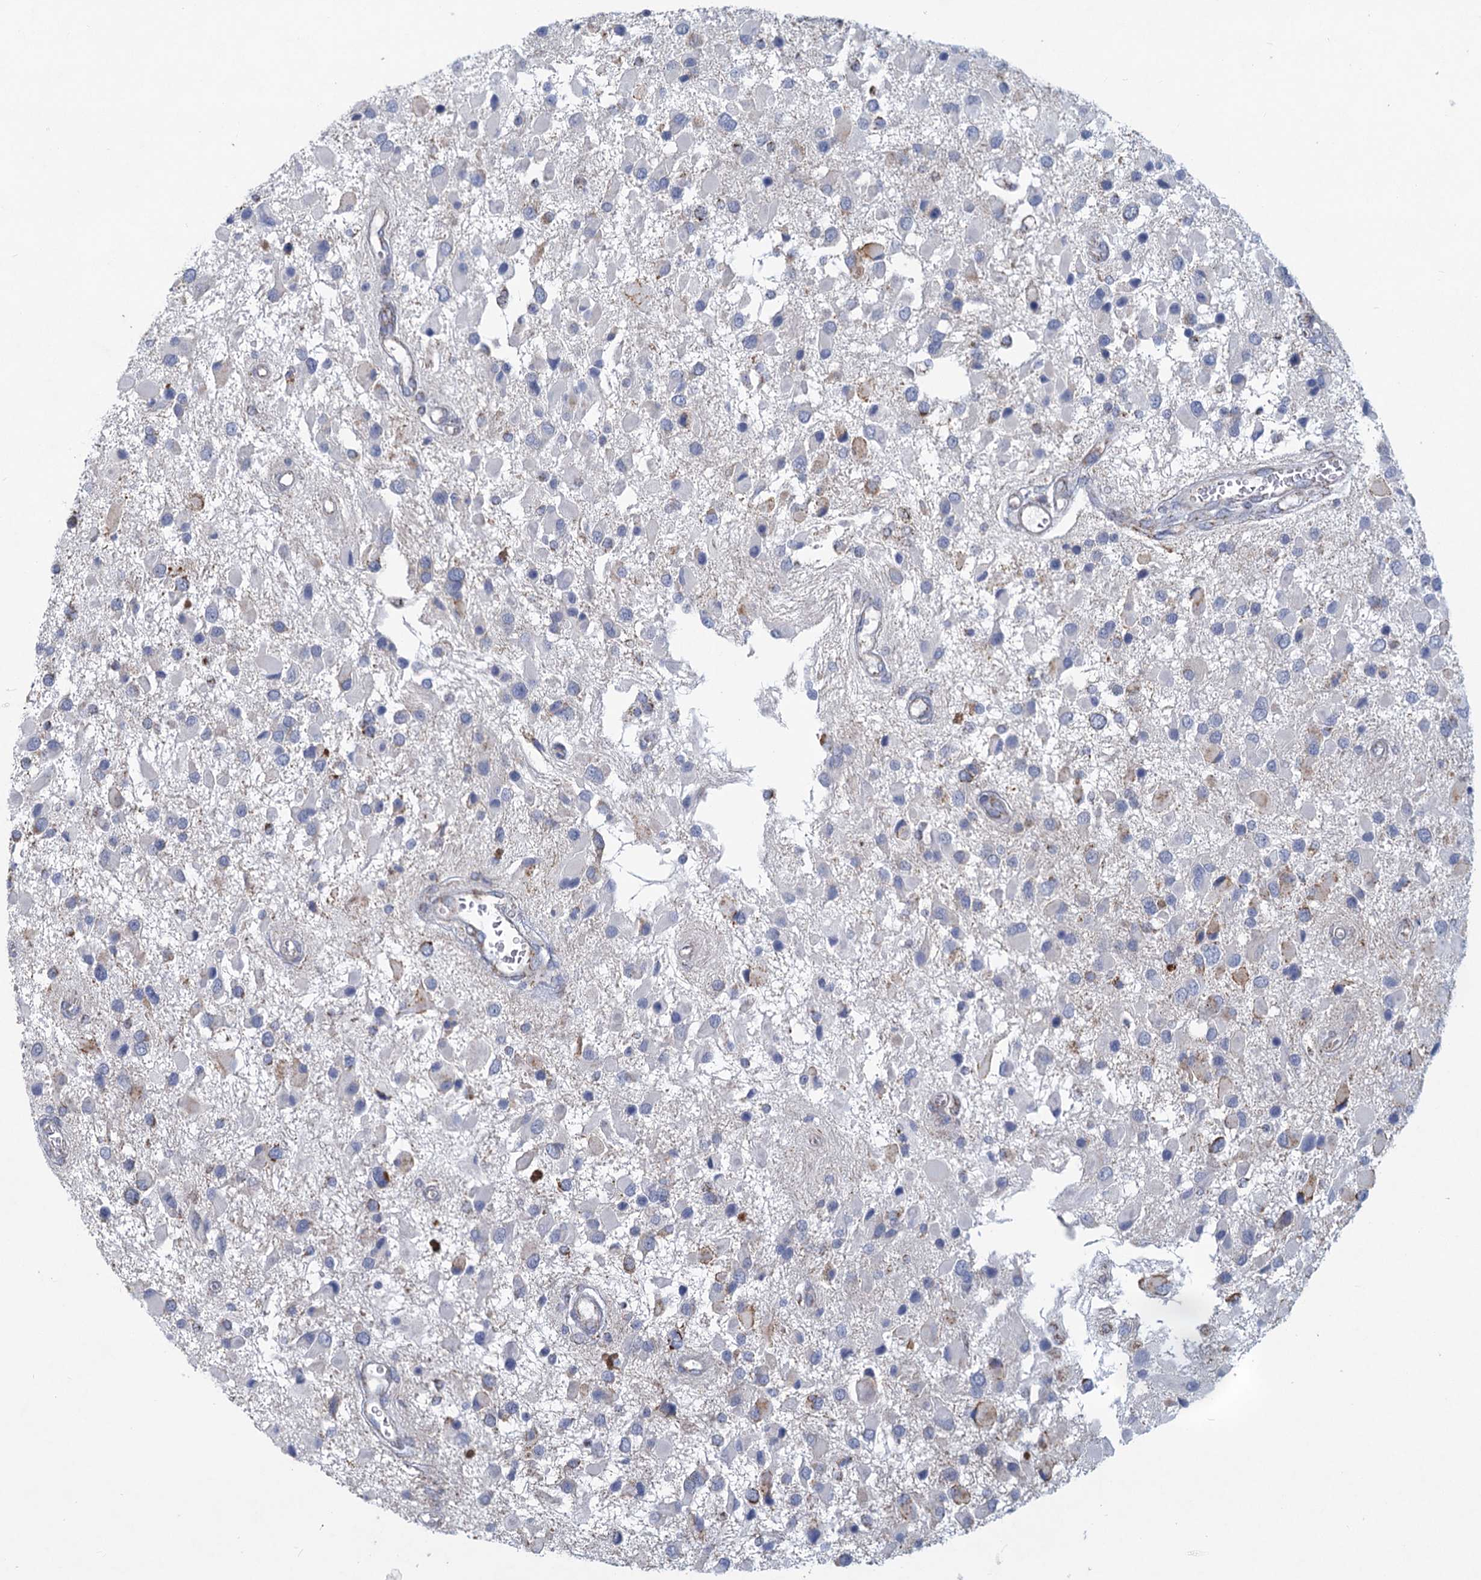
{"staining": {"intensity": "negative", "quantity": "none", "location": "none"}, "tissue": "glioma", "cell_type": "Tumor cells", "image_type": "cancer", "snomed": [{"axis": "morphology", "description": "Glioma, malignant, High grade"}, {"axis": "topography", "description": "Brain"}], "caption": "Glioma was stained to show a protein in brown. There is no significant staining in tumor cells.", "gene": "NDUFC2", "patient": {"sex": "male", "age": 53}}